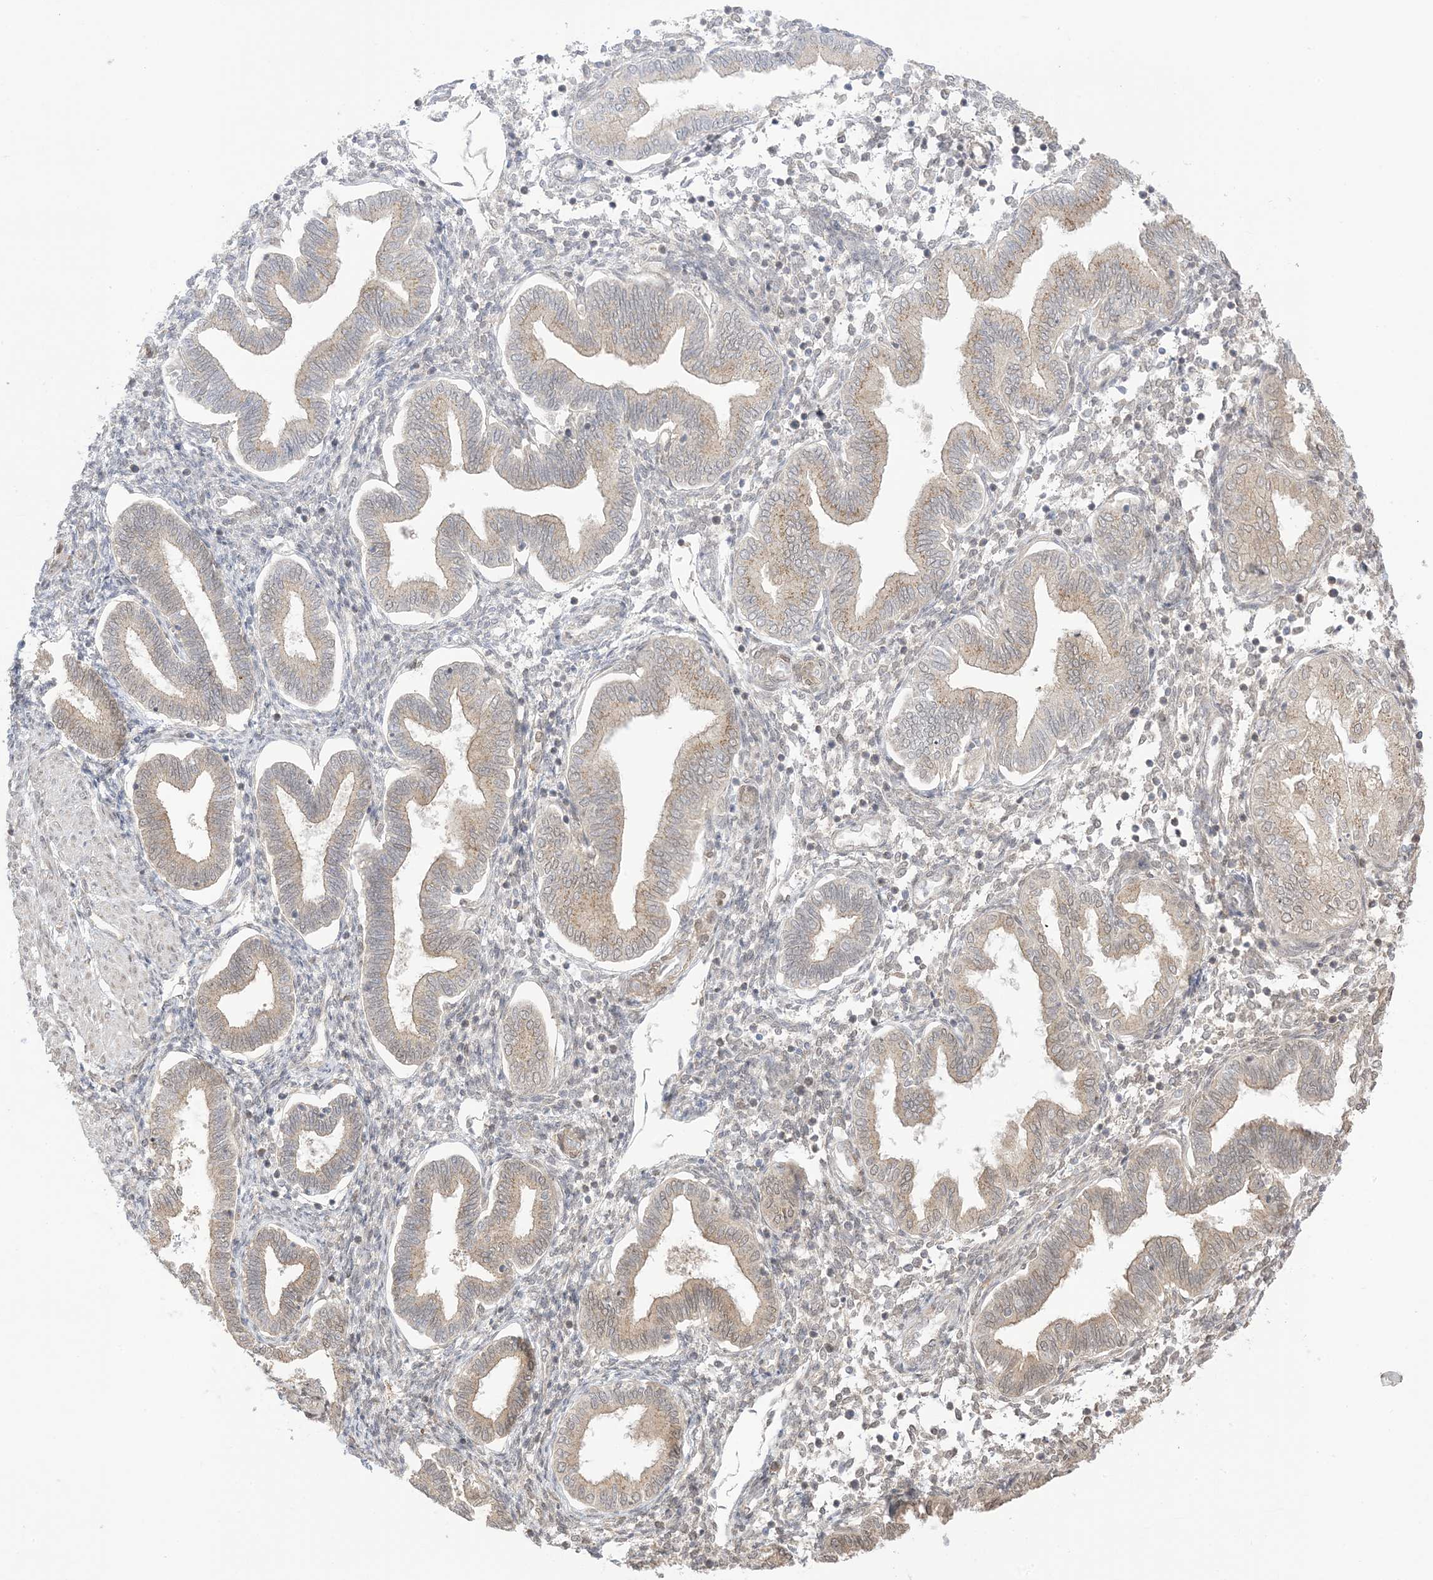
{"staining": {"intensity": "weak", "quantity": "<25%", "location": "nuclear"}, "tissue": "endometrium", "cell_type": "Cells in endometrial stroma", "image_type": "normal", "snomed": [{"axis": "morphology", "description": "Normal tissue, NOS"}, {"axis": "topography", "description": "Endometrium"}], "caption": "This is an immunohistochemistry photomicrograph of benign endometrium. There is no staining in cells in endometrial stroma.", "gene": "UBE2E2", "patient": {"sex": "female", "age": 53}}